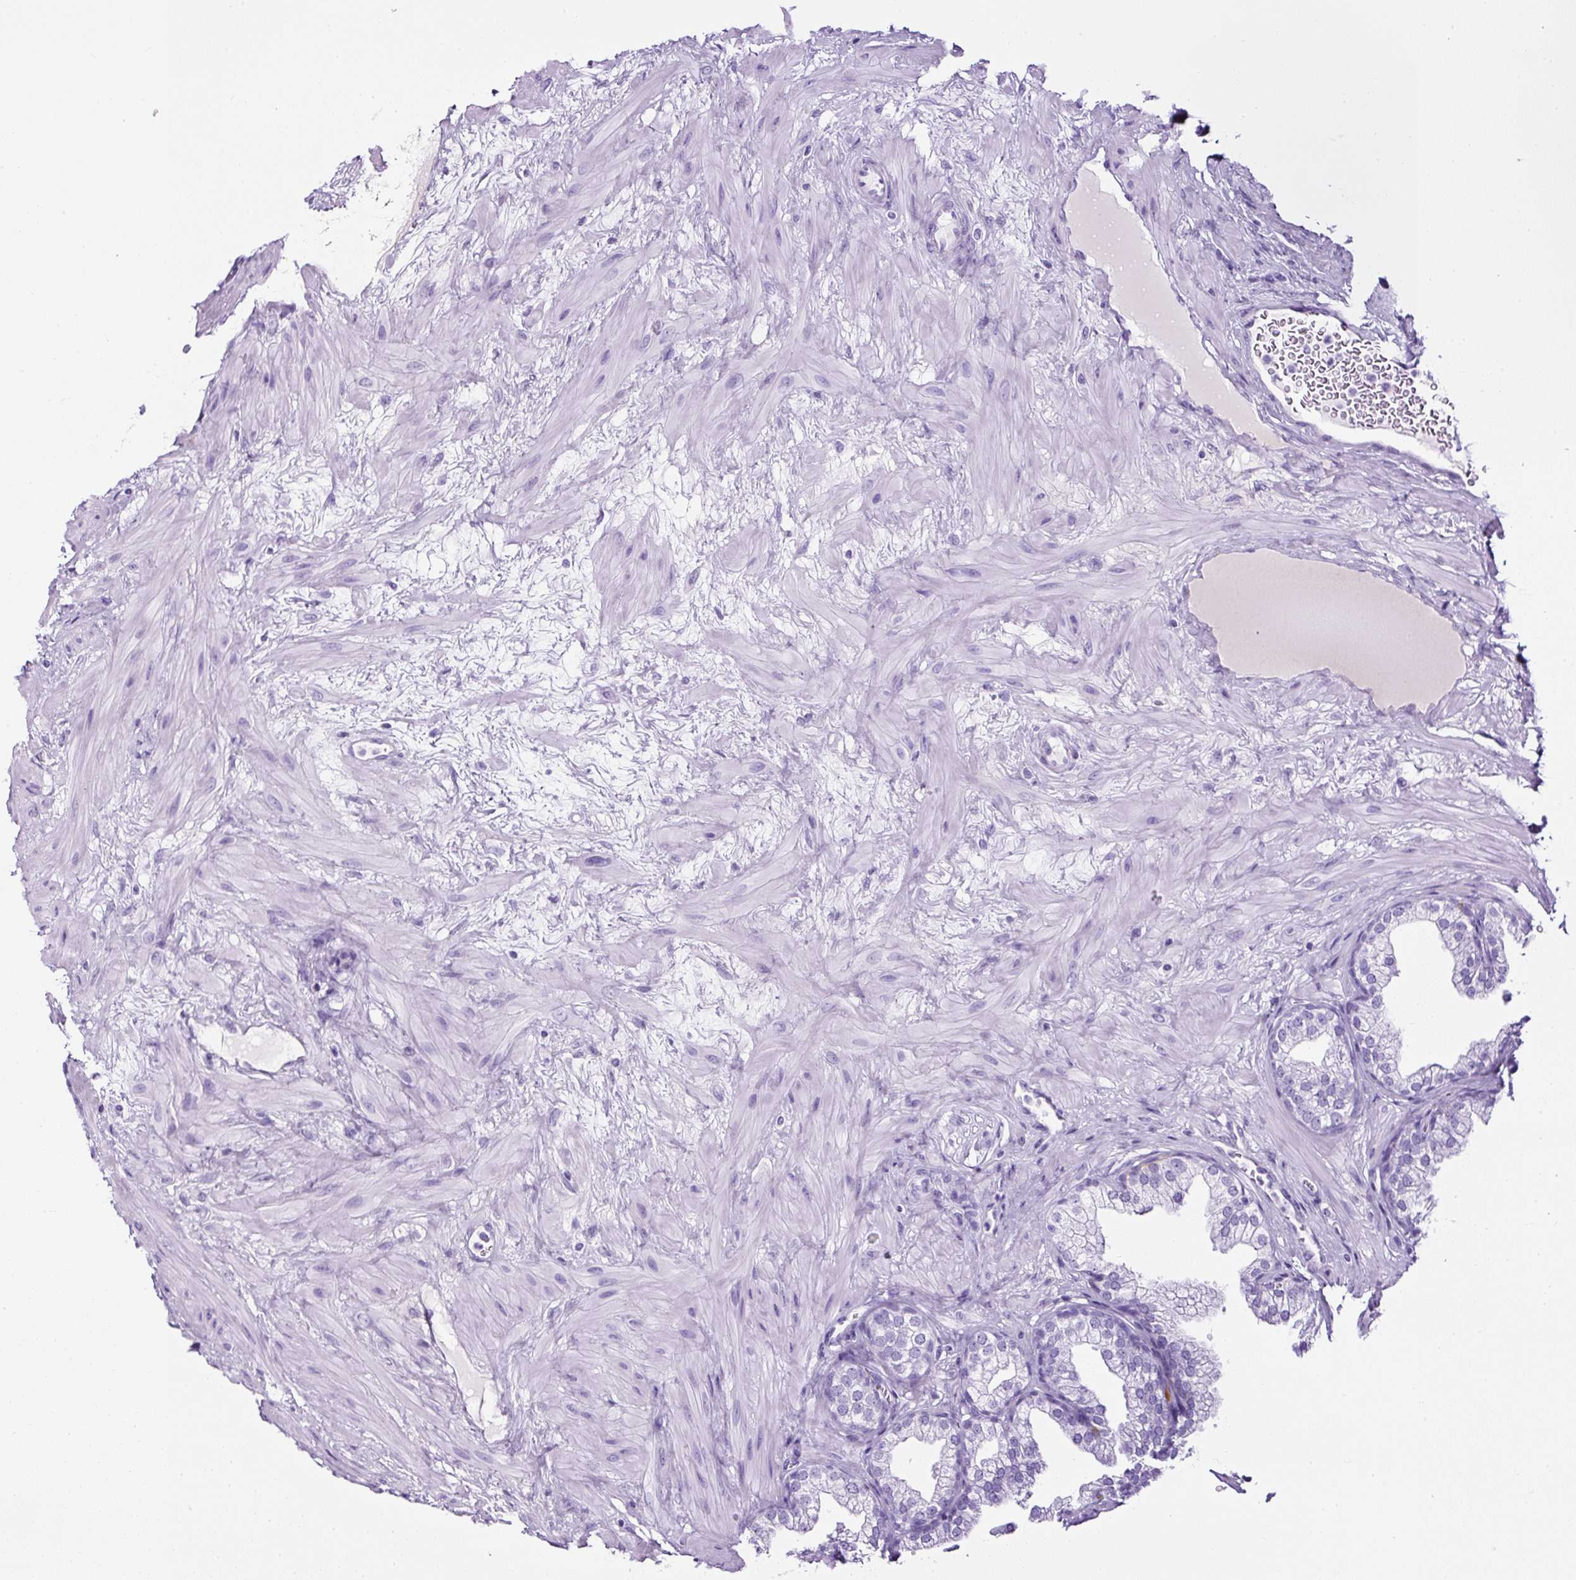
{"staining": {"intensity": "negative", "quantity": "none", "location": "none"}, "tissue": "prostate", "cell_type": "Glandular cells", "image_type": "normal", "snomed": [{"axis": "morphology", "description": "Normal tissue, NOS"}, {"axis": "topography", "description": "Prostate"}], "caption": "This is an immunohistochemistry histopathology image of normal human prostate. There is no positivity in glandular cells.", "gene": "TMEM200B", "patient": {"sex": "male", "age": 37}}